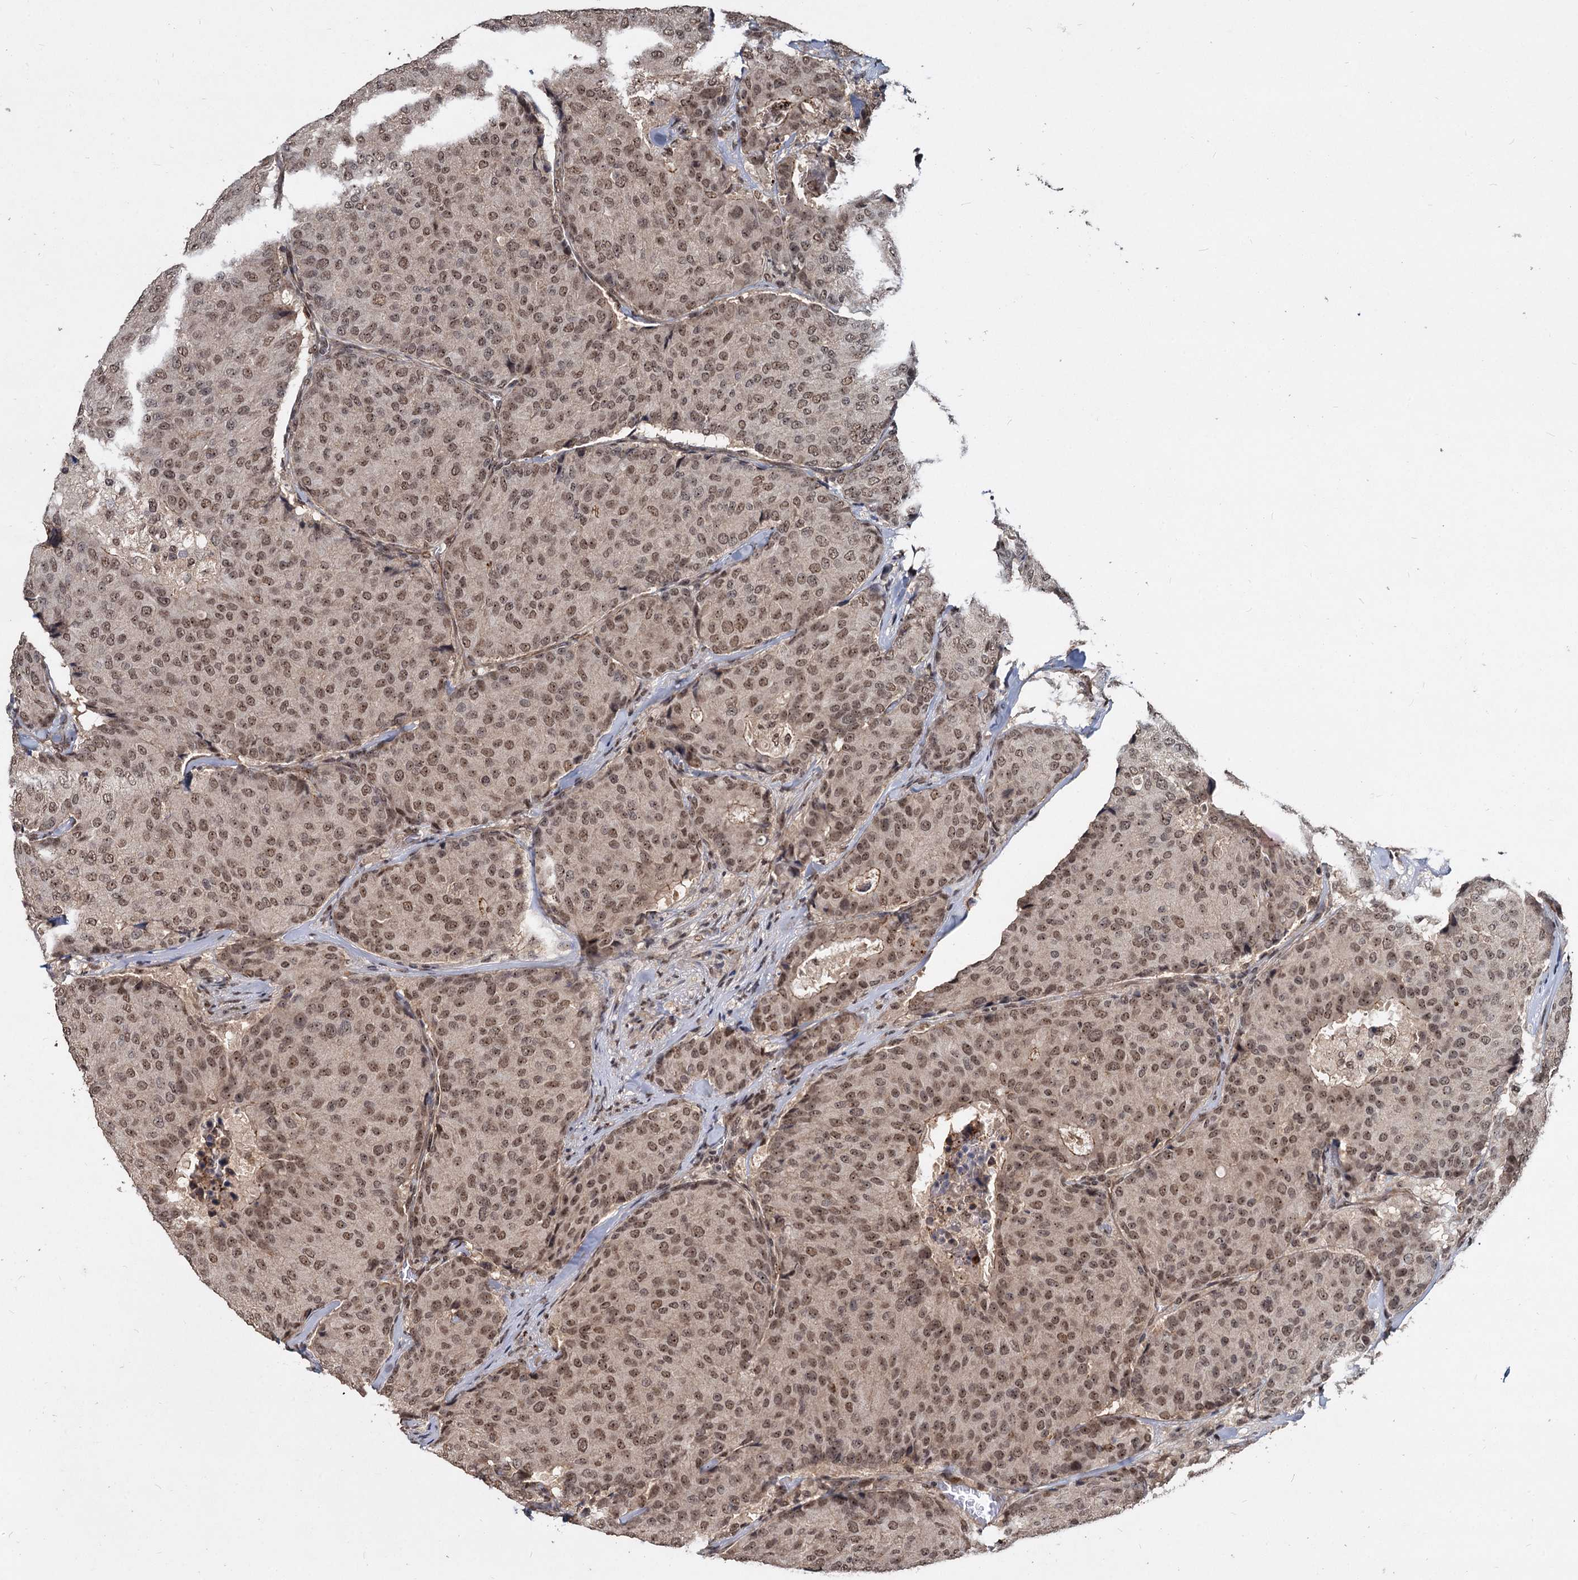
{"staining": {"intensity": "moderate", "quantity": ">75%", "location": "nuclear"}, "tissue": "breast cancer", "cell_type": "Tumor cells", "image_type": "cancer", "snomed": [{"axis": "morphology", "description": "Duct carcinoma"}, {"axis": "topography", "description": "Breast"}], "caption": "Breast cancer was stained to show a protein in brown. There is medium levels of moderate nuclear expression in about >75% of tumor cells.", "gene": "FAM216B", "patient": {"sex": "female", "age": 75}}